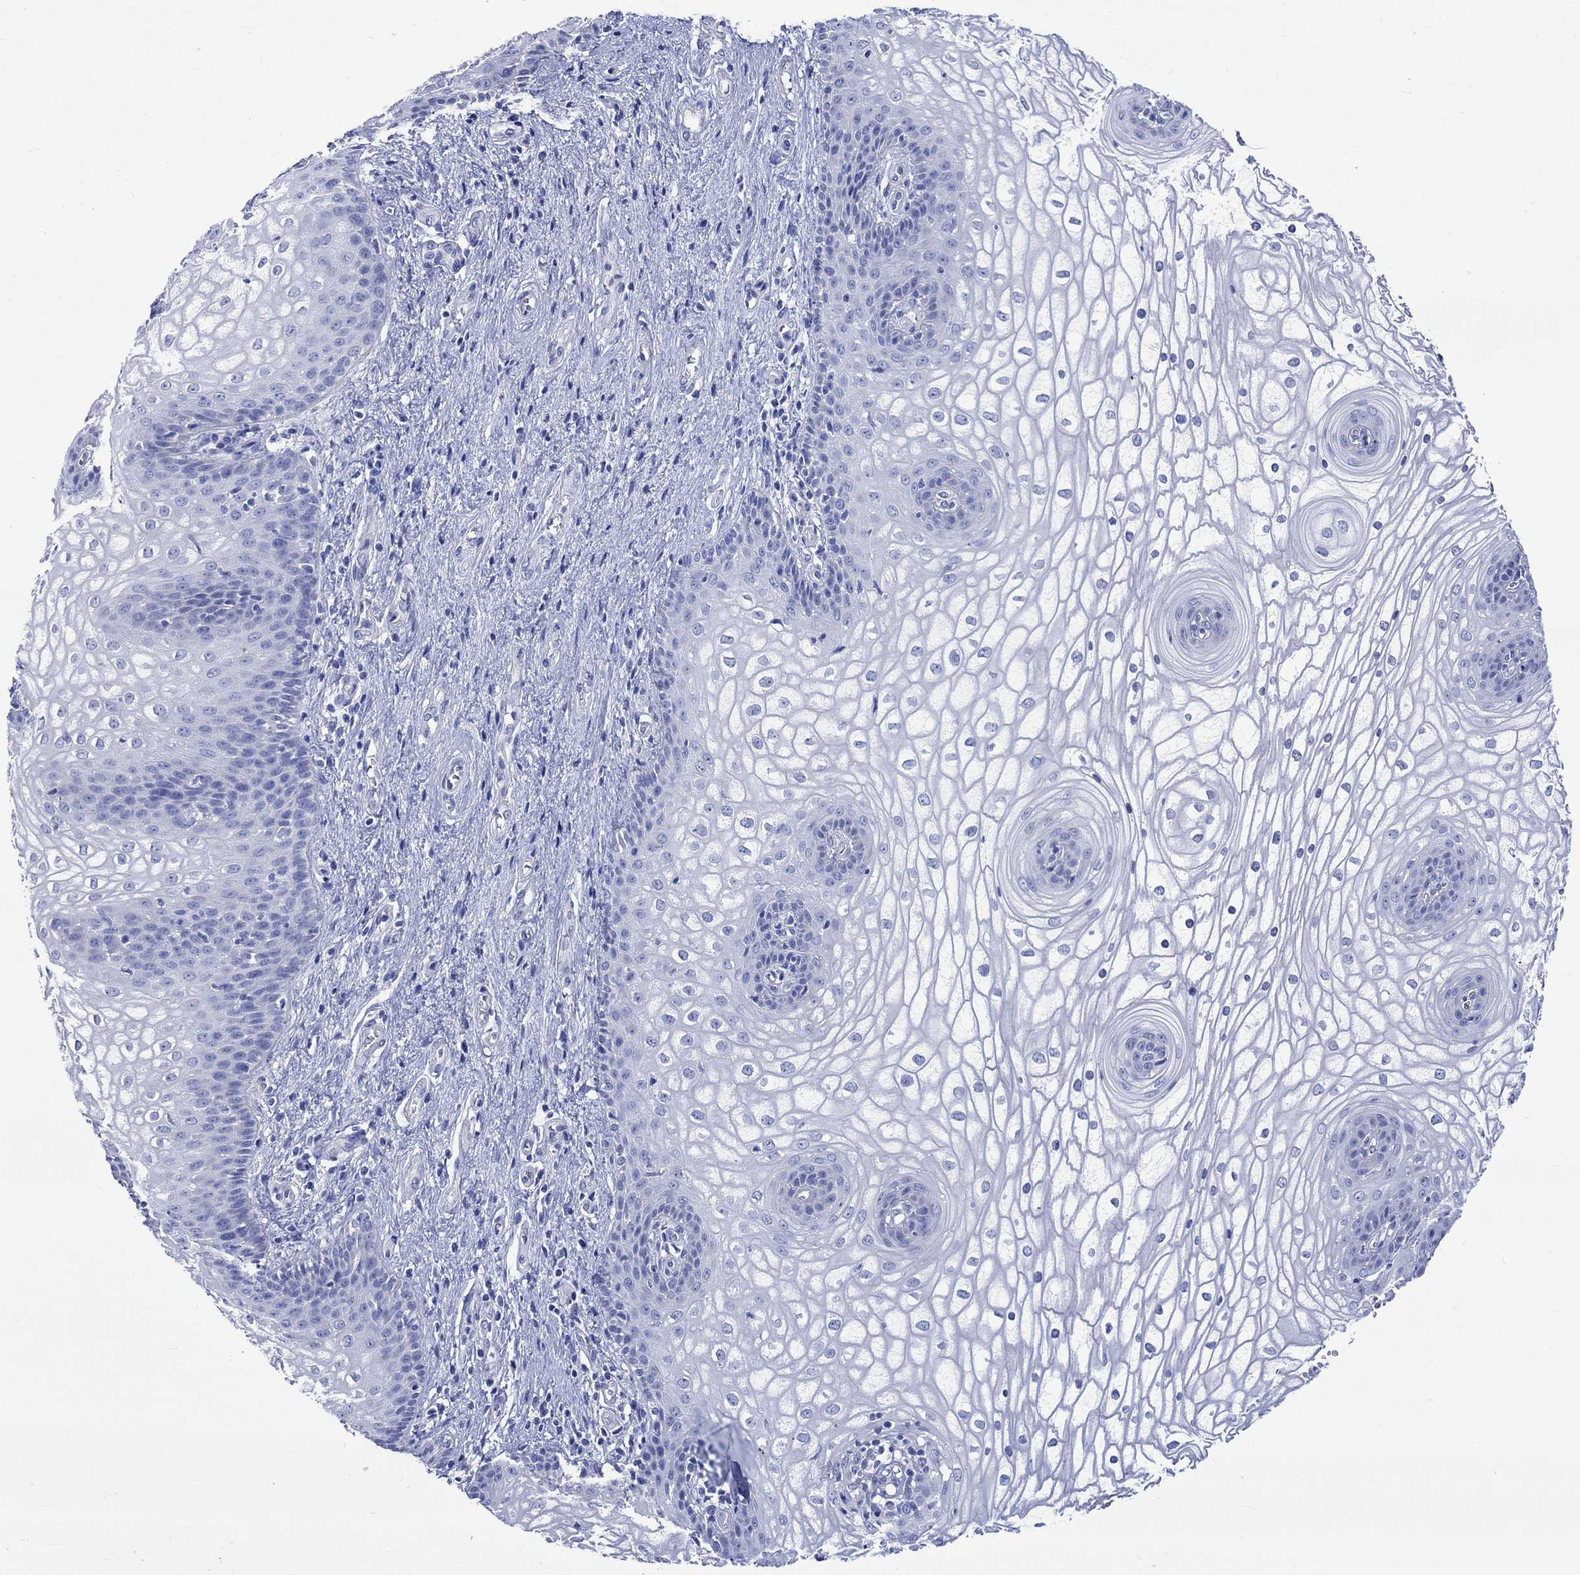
{"staining": {"intensity": "negative", "quantity": "none", "location": "none"}, "tissue": "vagina", "cell_type": "Squamous epithelial cells", "image_type": "normal", "snomed": [{"axis": "morphology", "description": "Normal tissue, NOS"}, {"axis": "topography", "description": "Vagina"}], "caption": "High magnification brightfield microscopy of benign vagina stained with DAB (brown) and counterstained with hematoxylin (blue): squamous epithelial cells show no significant positivity. (Stains: DAB immunohistochemistry (IHC) with hematoxylin counter stain, Microscopy: brightfield microscopy at high magnification).", "gene": "HARBI1", "patient": {"sex": "female", "age": 34}}